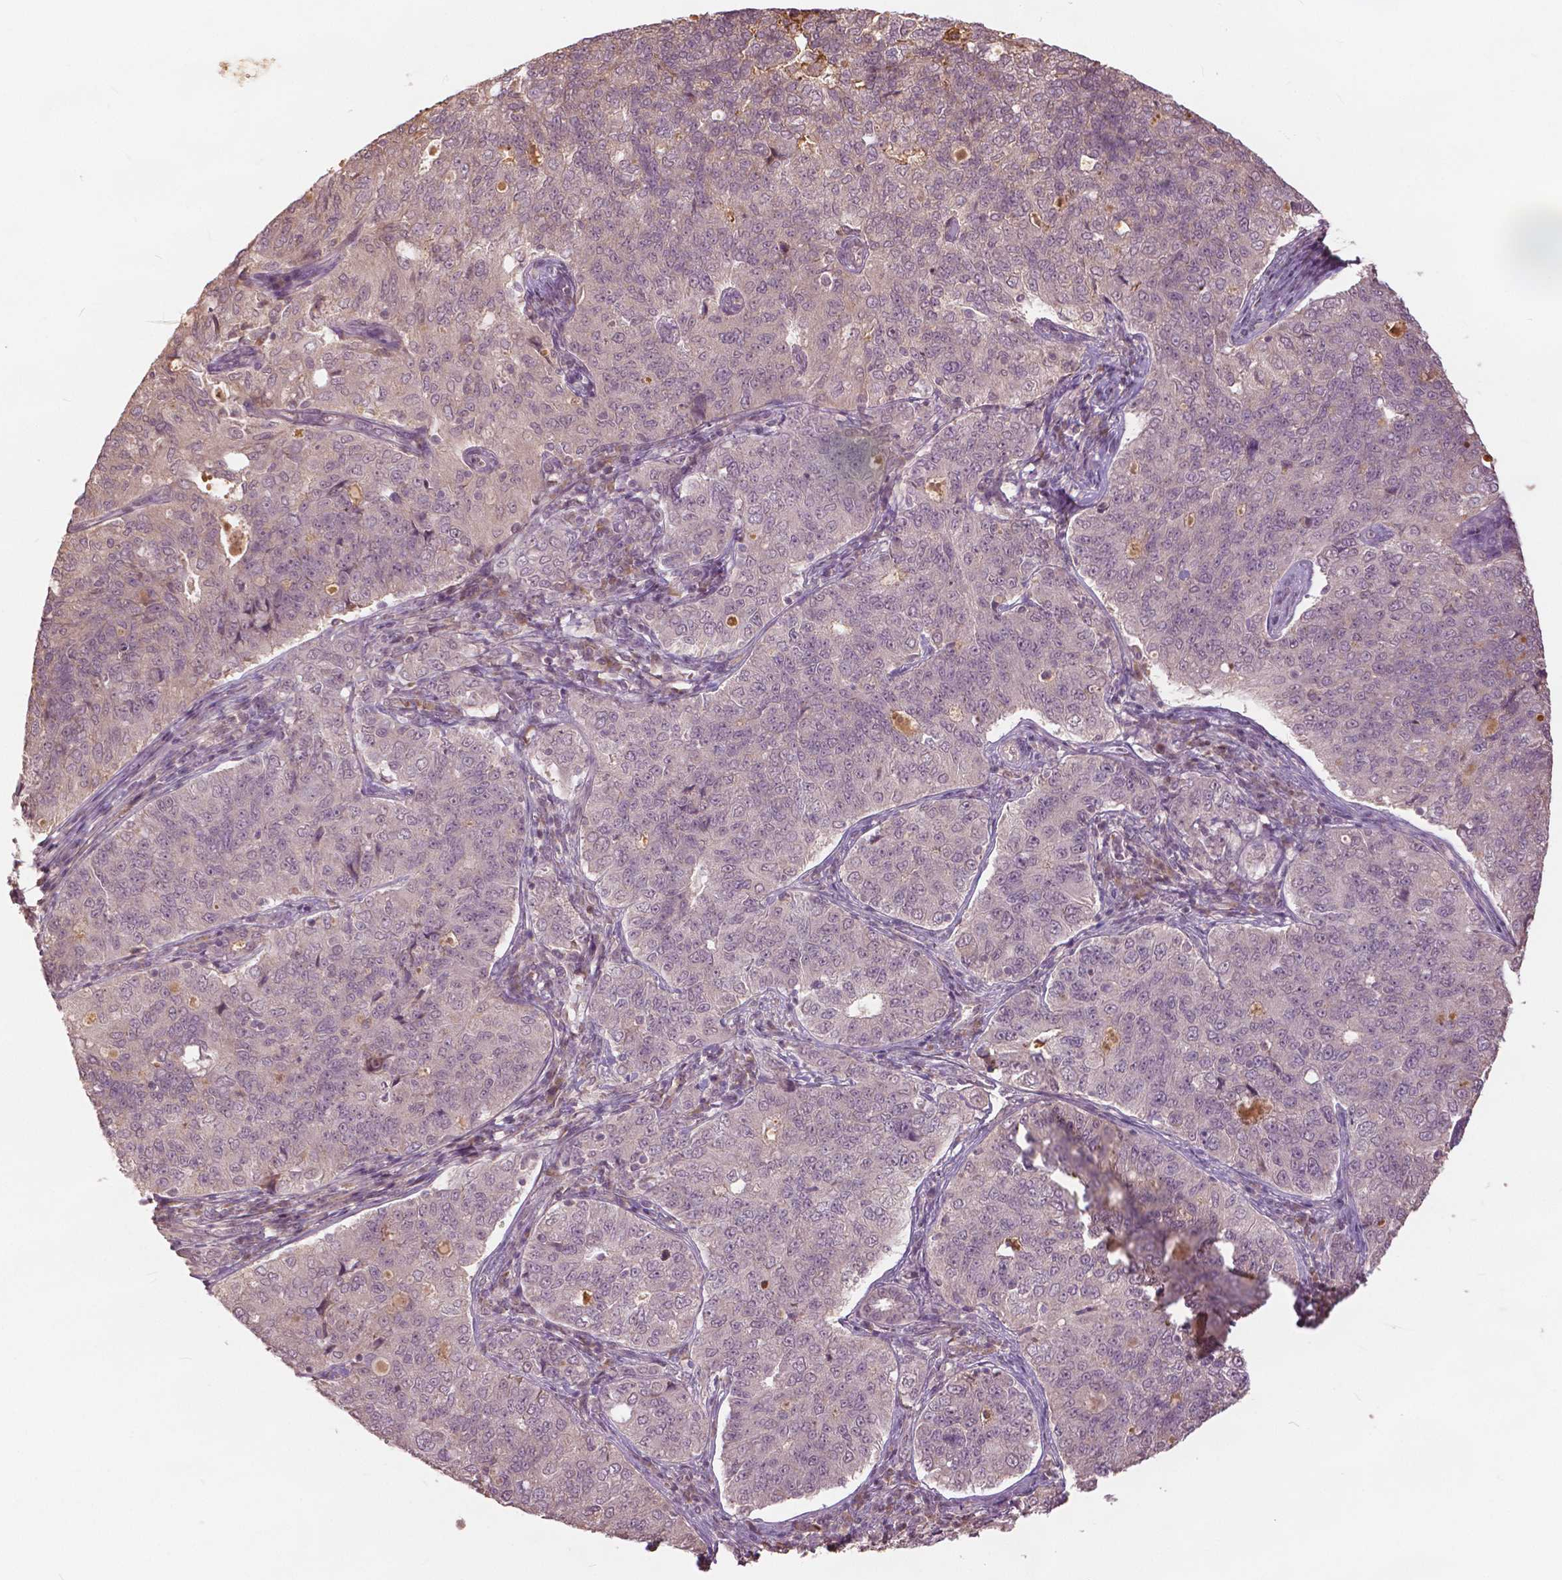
{"staining": {"intensity": "negative", "quantity": "none", "location": "none"}, "tissue": "endometrial cancer", "cell_type": "Tumor cells", "image_type": "cancer", "snomed": [{"axis": "morphology", "description": "Adenocarcinoma, NOS"}, {"axis": "topography", "description": "Endometrium"}], "caption": "Endometrial cancer (adenocarcinoma) was stained to show a protein in brown. There is no significant positivity in tumor cells.", "gene": "ANGPTL4", "patient": {"sex": "female", "age": 43}}